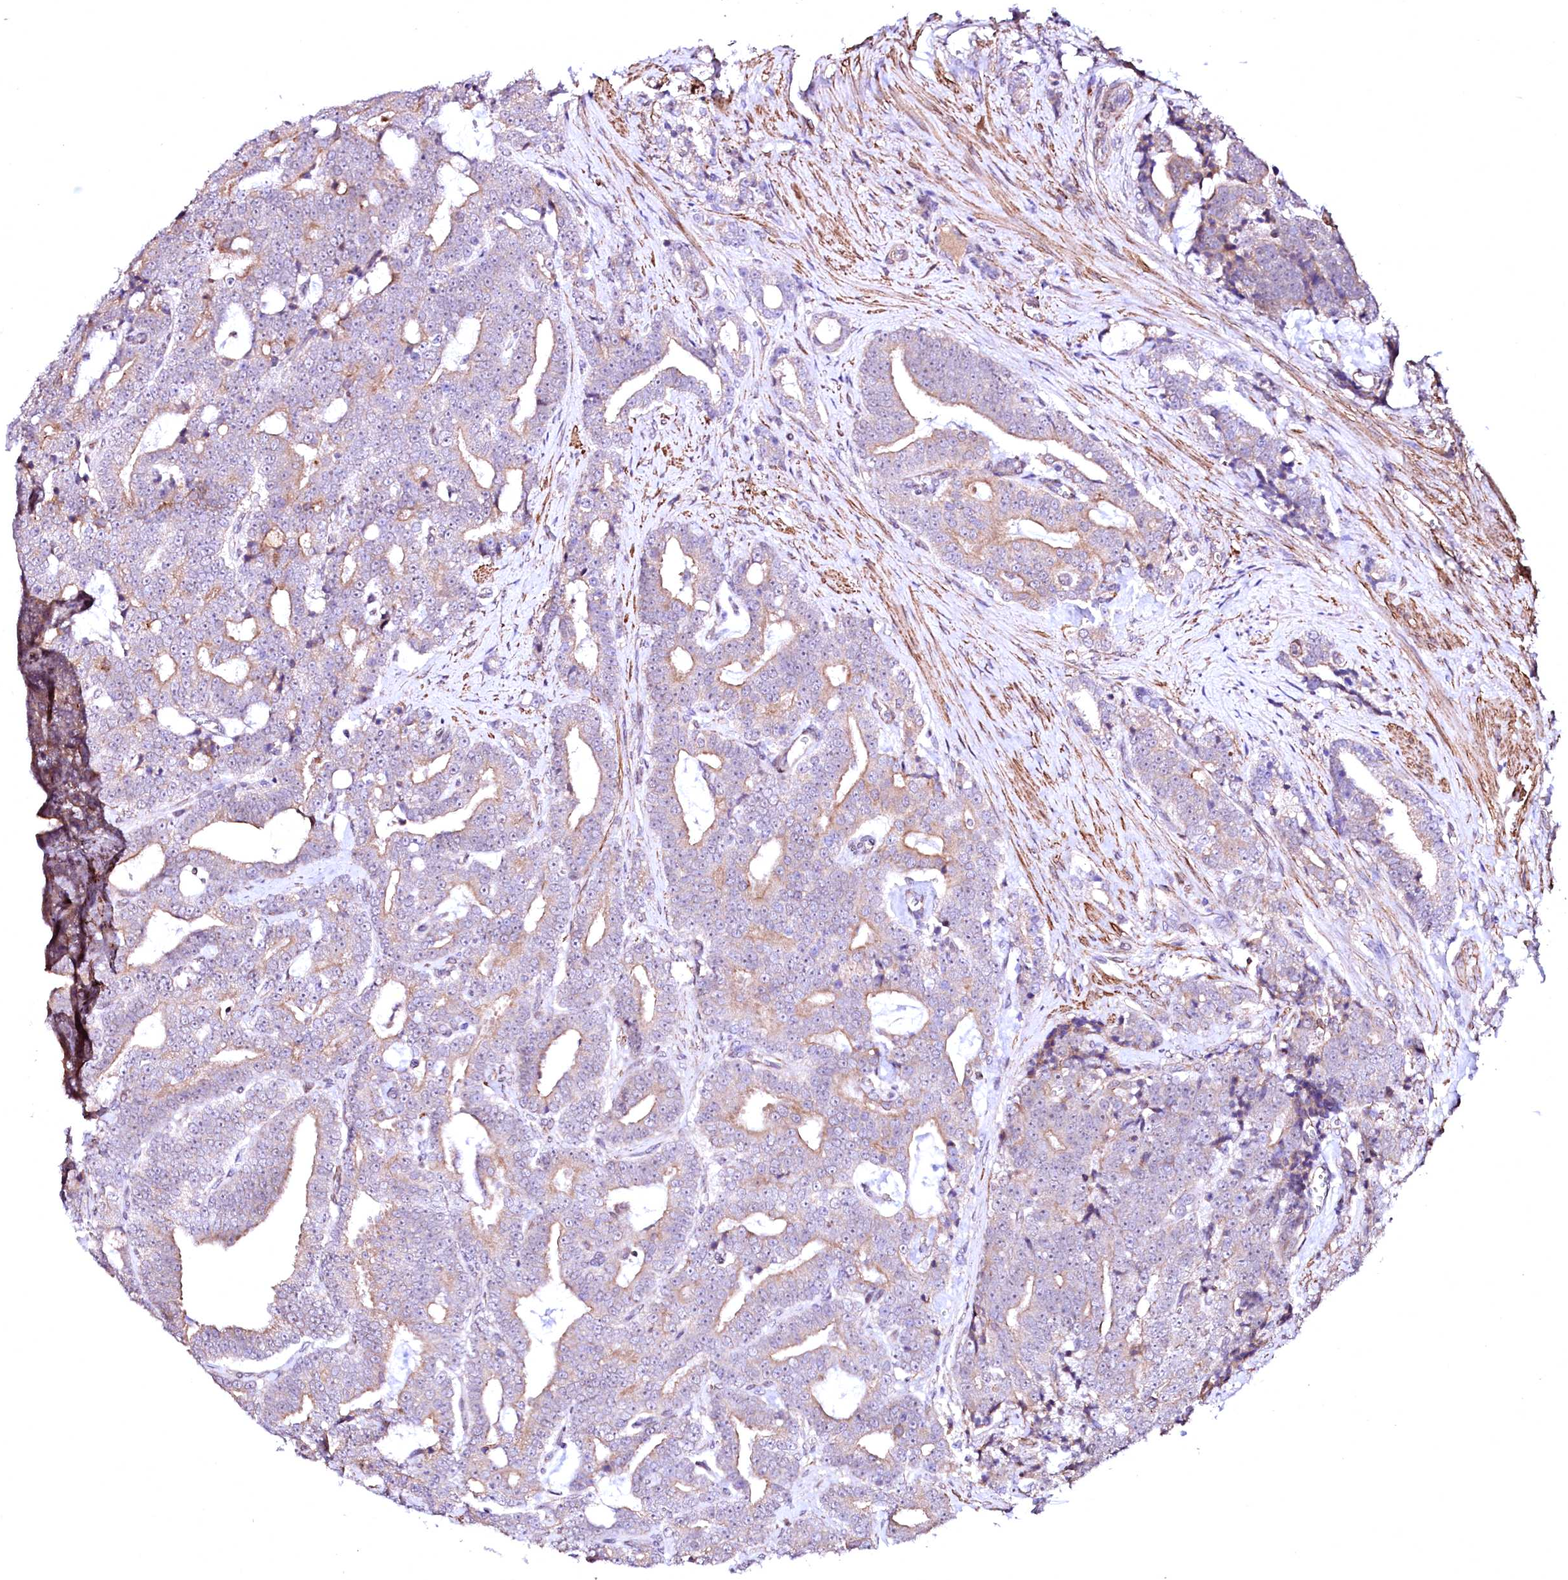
{"staining": {"intensity": "weak", "quantity": "25%-75%", "location": "cytoplasmic/membranous"}, "tissue": "prostate cancer", "cell_type": "Tumor cells", "image_type": "cancer", "snomed": [{"axis": "morphology", "description": "Adenocarcinoma, High grade"}, {"axis": "topography", "description": "Prostate and seminal vesicle, NOS"}], "caption": "Prostate cancer (adenocarcinoma (high-grade)) stained for a protein (brown) shows weak cytoplasmic/membranous positive staining in about 25%-75% of tumor cells.", "gene": "GPR176", "patient": {"sex": "male", "age": 67}}